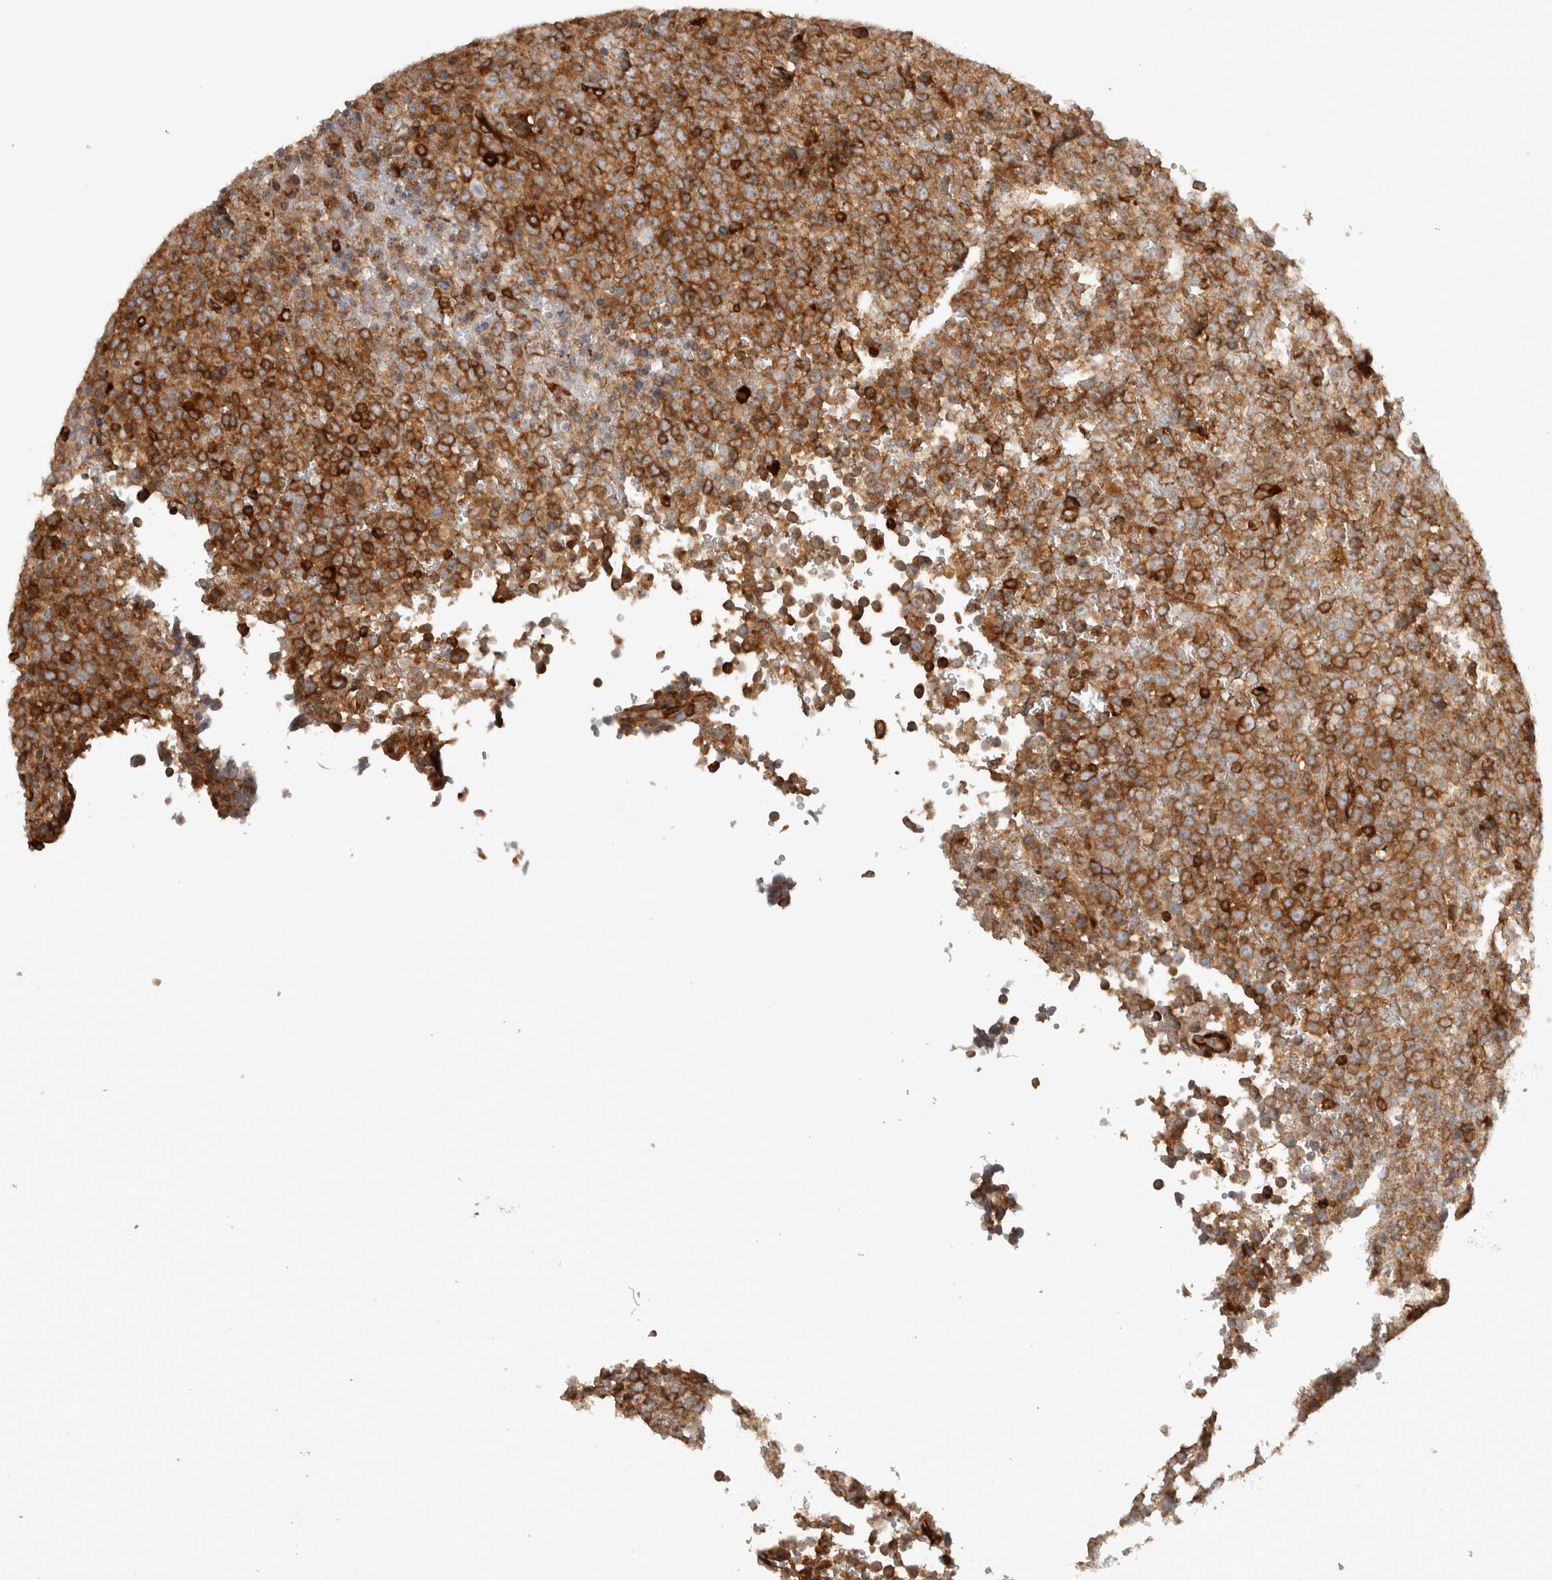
{"staining": {"intensity": "strong", "quantity": ">75%", "location": "cytoplasmic/membranous"}, "tissue": "lymphoma", "cell_type": "Tumor cells", "image_type": "cancer", "snomed": [{"axis": "morphology", "description": "Malignant lymphoma, non-Hodgkin's type, High grade"}, {"axis": "topography", "description": "Lymph node"}], "caption": "High-power microscopy captured an IHC micrograph of lymphoma, revealing strong cytoplasmic/membranous positivity in approximately >75% of tumor cells. (IHC, brightfield microscopy, high magnification).", "gene": "HLA-E", "patient": {"sex": "male", "age": 13}}